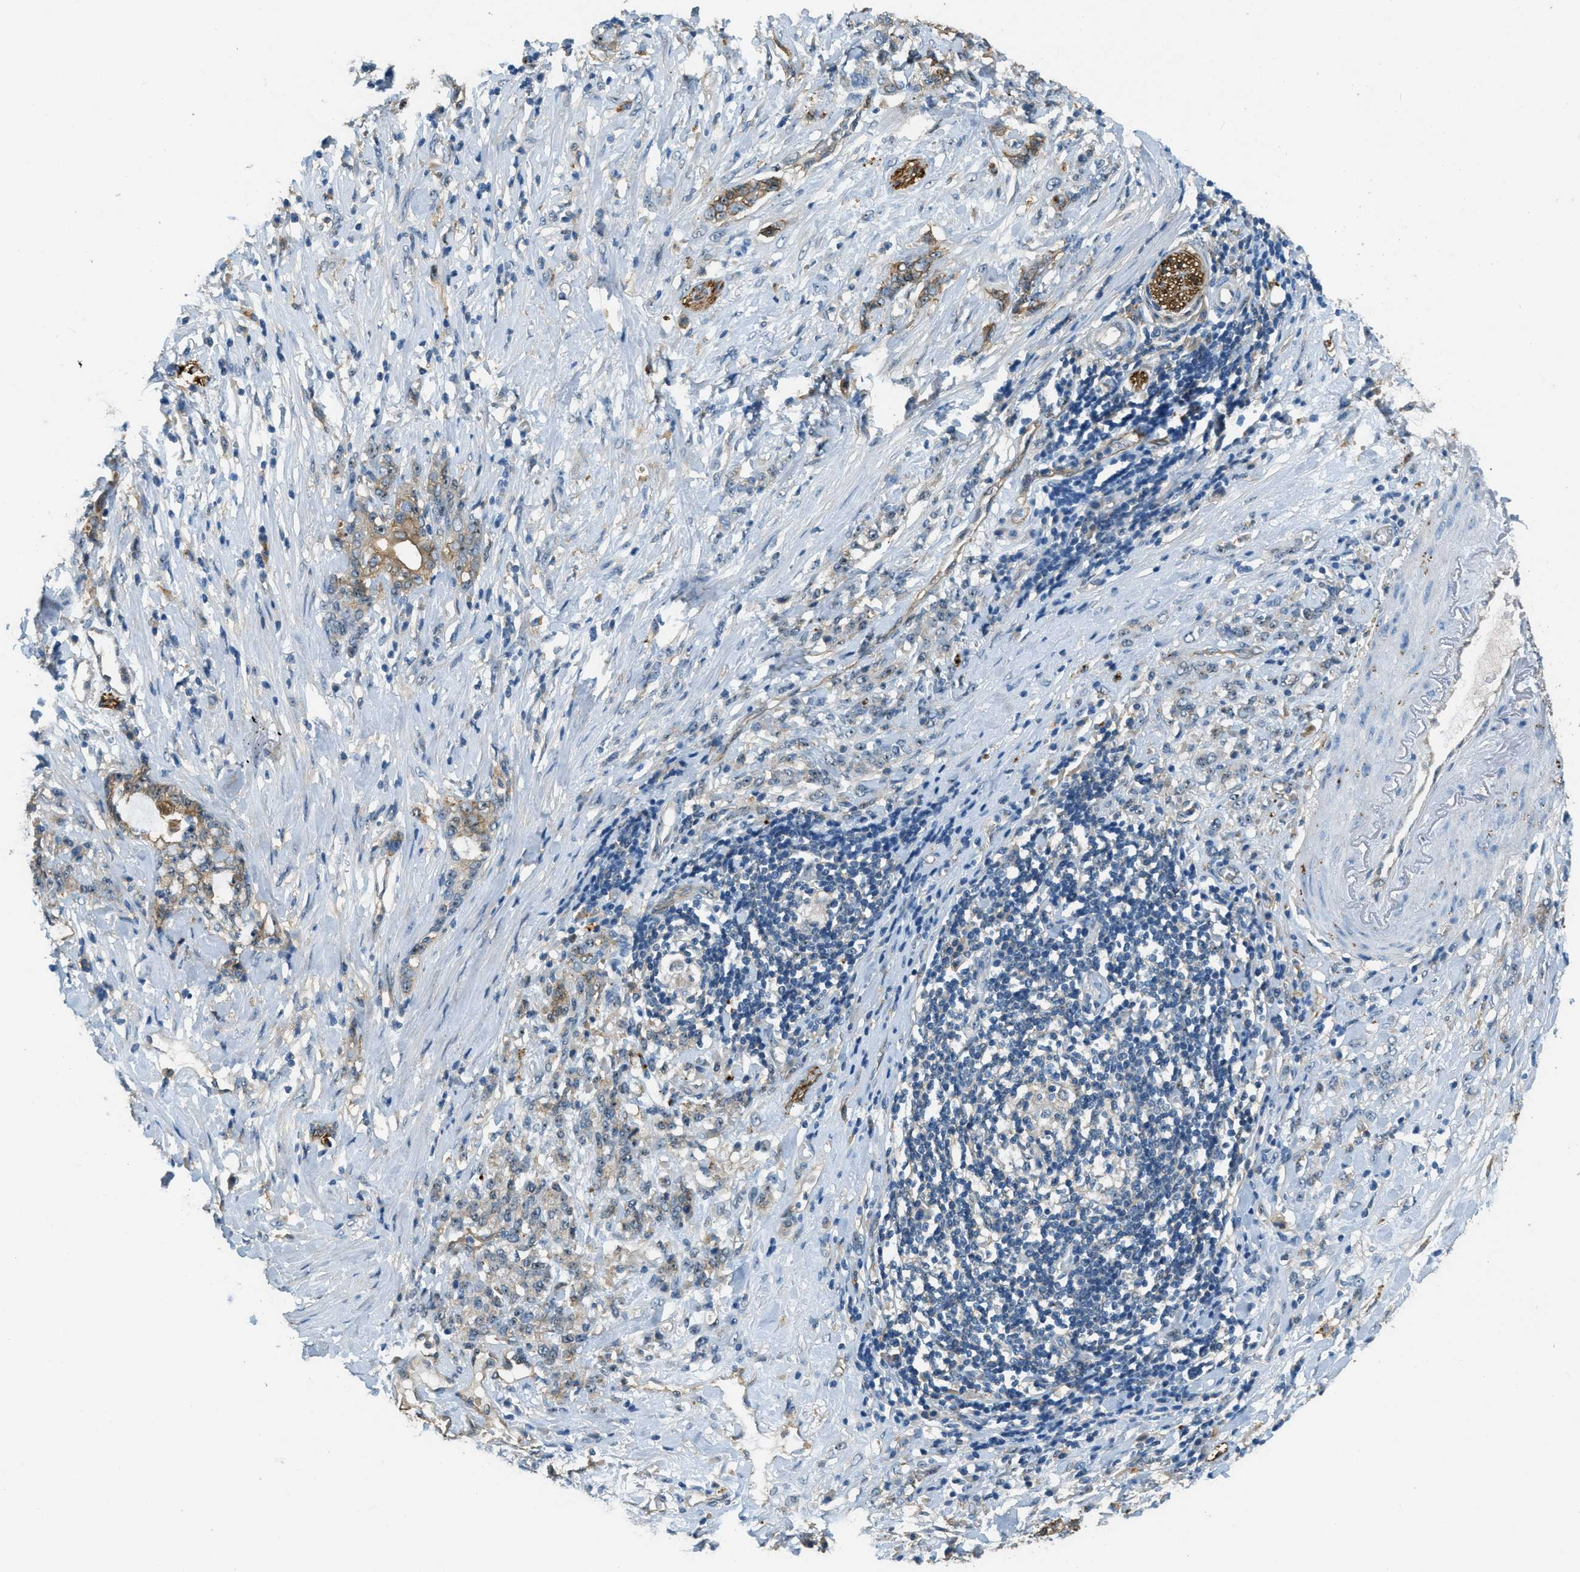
{"staining": {"intensity": "moderate", "quantity": "<25%", "location": "cytoplasmic/membranous,nuclear"}, "tissue": "stomach cancer", "cell_type": "Tumor cells", "image_type": "cancer", "snomed": [{"axis": "morphology", "description": "Adenocarcinoma, NOS"}, {"axis": "topography", "description": "Stomach, lower"}], "caption": "Immunohistochemical staining of human adenocarcinoma (stomach) reveals low levels of moderate cytoplasmic/membranous and nuclear staining in about <25% of tumor cells. The staining was performed using DAB, with brown indicating positive protein expression. Nuclei are stained blue with hematoxylin.", "gene": "OSMR", "patient": {"sex": "male", "age": 88}}